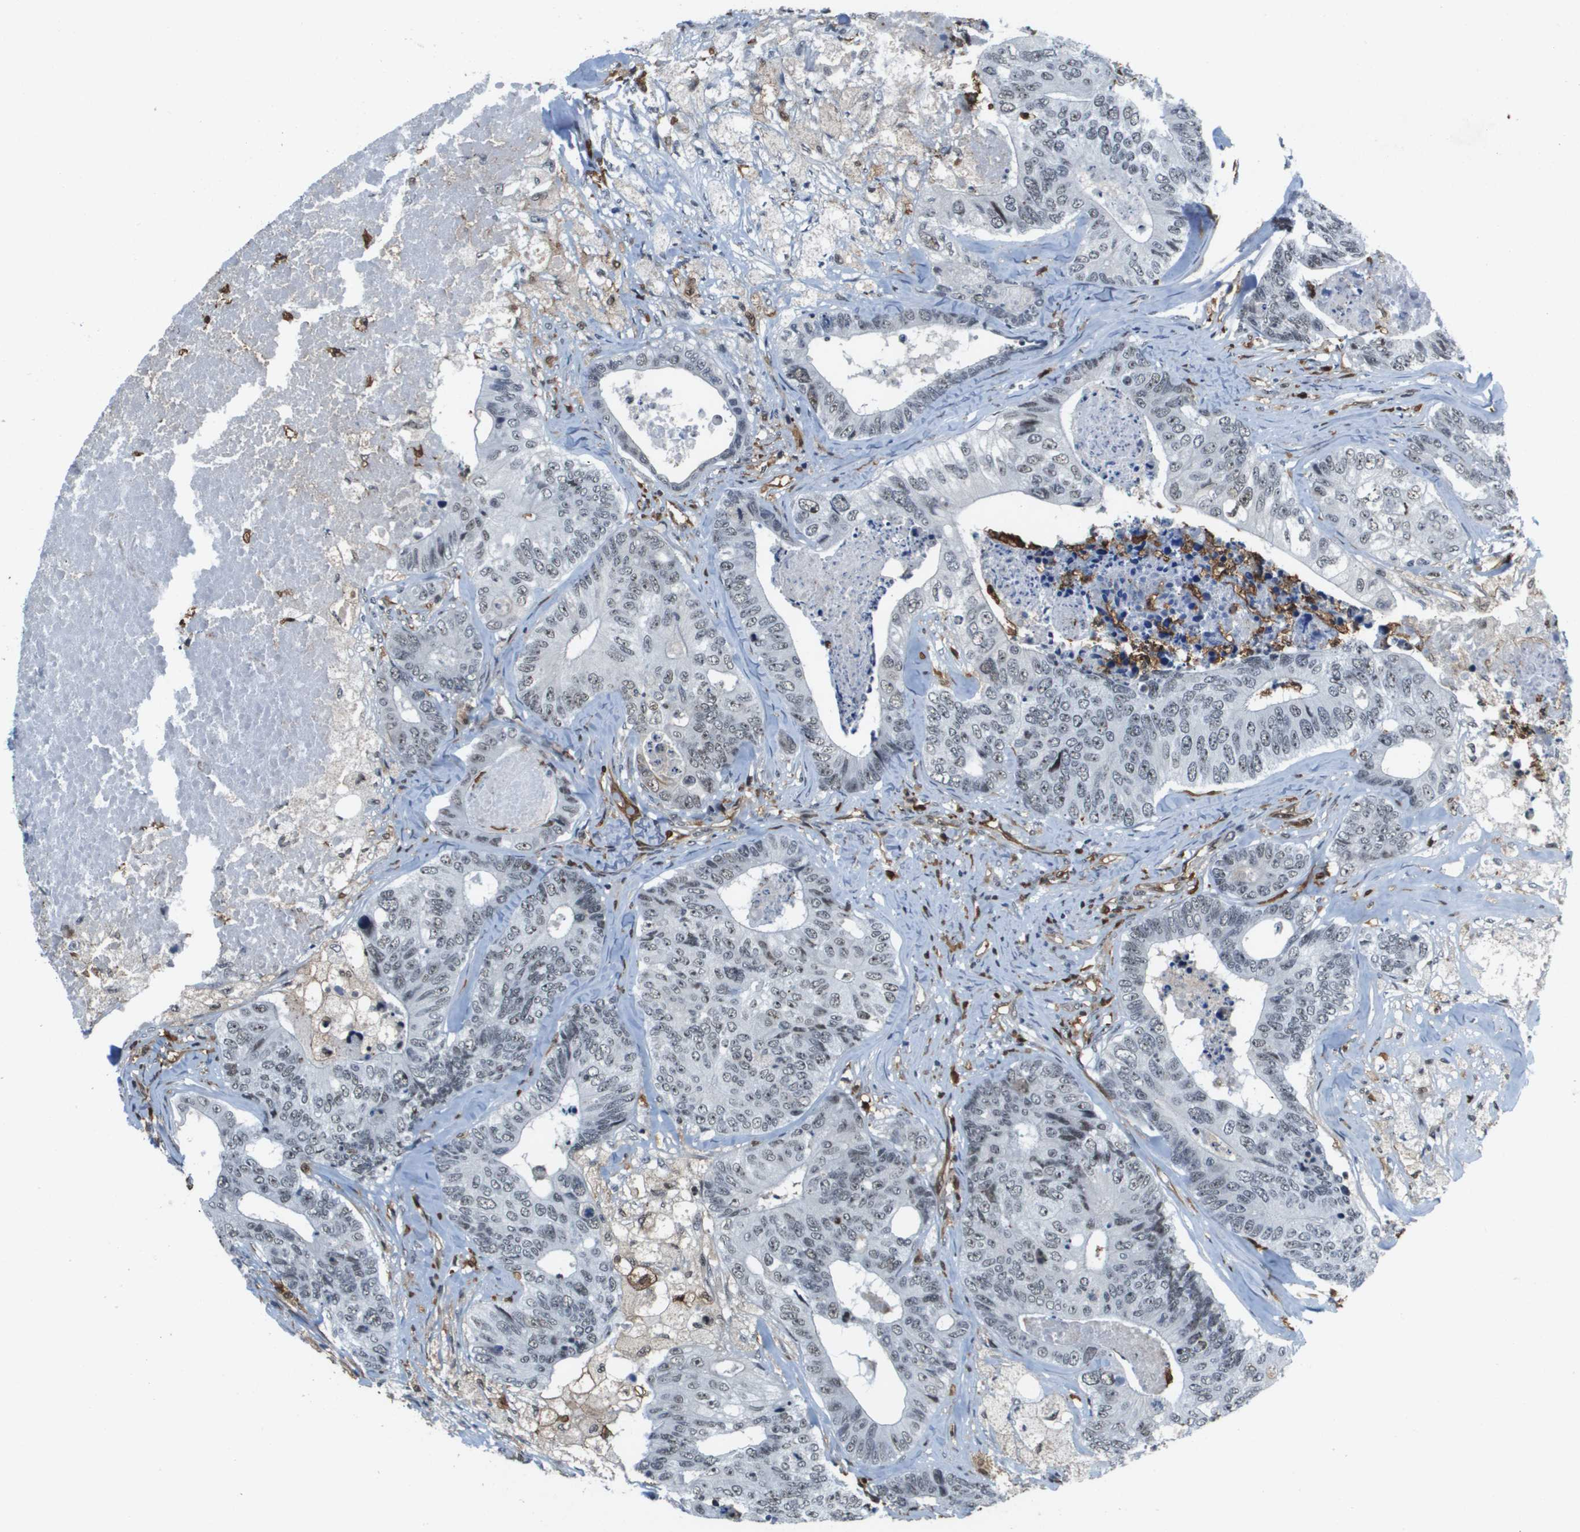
{"staining": {"intensity": "weak", "quantity": "<25%", "location": "nuclear"}, "tissue": "colorectal cancer", "cell_type": "Tumor cells", "image_type": "cancer", "snomed": [{"axis": "morphology", "description": "Adenocarcinoma, NOS"}, {"axis": "topography", "description": "Colon"}], "caption": "The micrograph reveals no staining of tumor cells in colorectal adenocarcinoma. (IHC, brightfield microscopy, high magnification).", "gene": "EP400", "patient": {"sex": "female", "age": 67}}